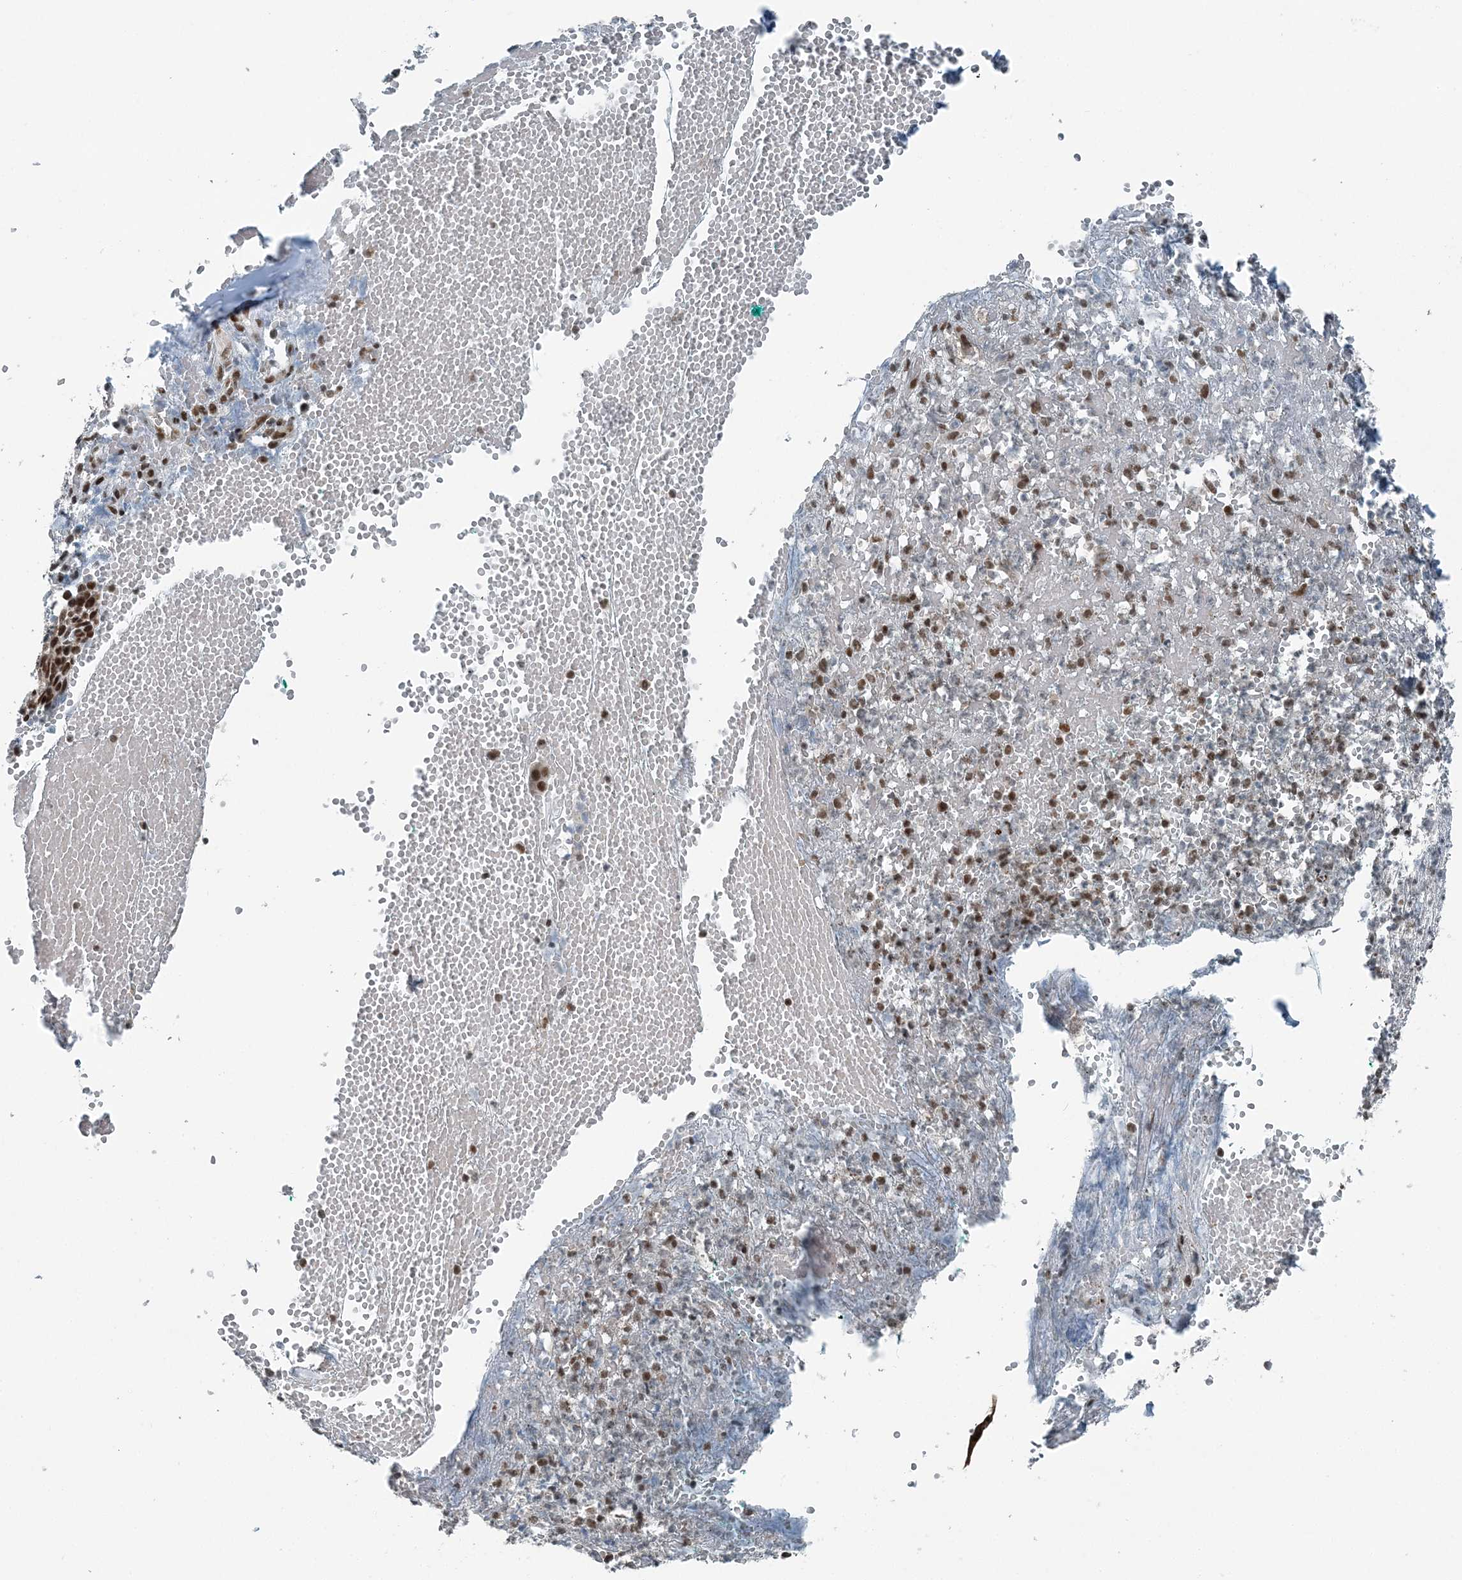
{"staining": {"intensity": "negative", "quantity": "none", "location": "none"}, "tissue": "adipose tissue", "cell_type": "Adipocytes", "image_type": "normal", "snomed": [{"axis": "morphology", "description": "Normal tissue, NOS"}, {"axis": "morphology", "description": "Basal cell carcinoma"}, {"axis": "topography", "description": "Cartilage tissue"}, {"axis": "topography", "description": "Nasopharynx"}, {"axis": "topography", "description": "Oral tissue"}], "caption": "A photomicrograph of adipose tissue stained for a protein demonstrates no brown staining in adipocytes. (DAB IHC visualized using brightfield microscopy, high magnification).", "gene": "YTHDC1", "patient": {"sex": "female", "age": 77}}